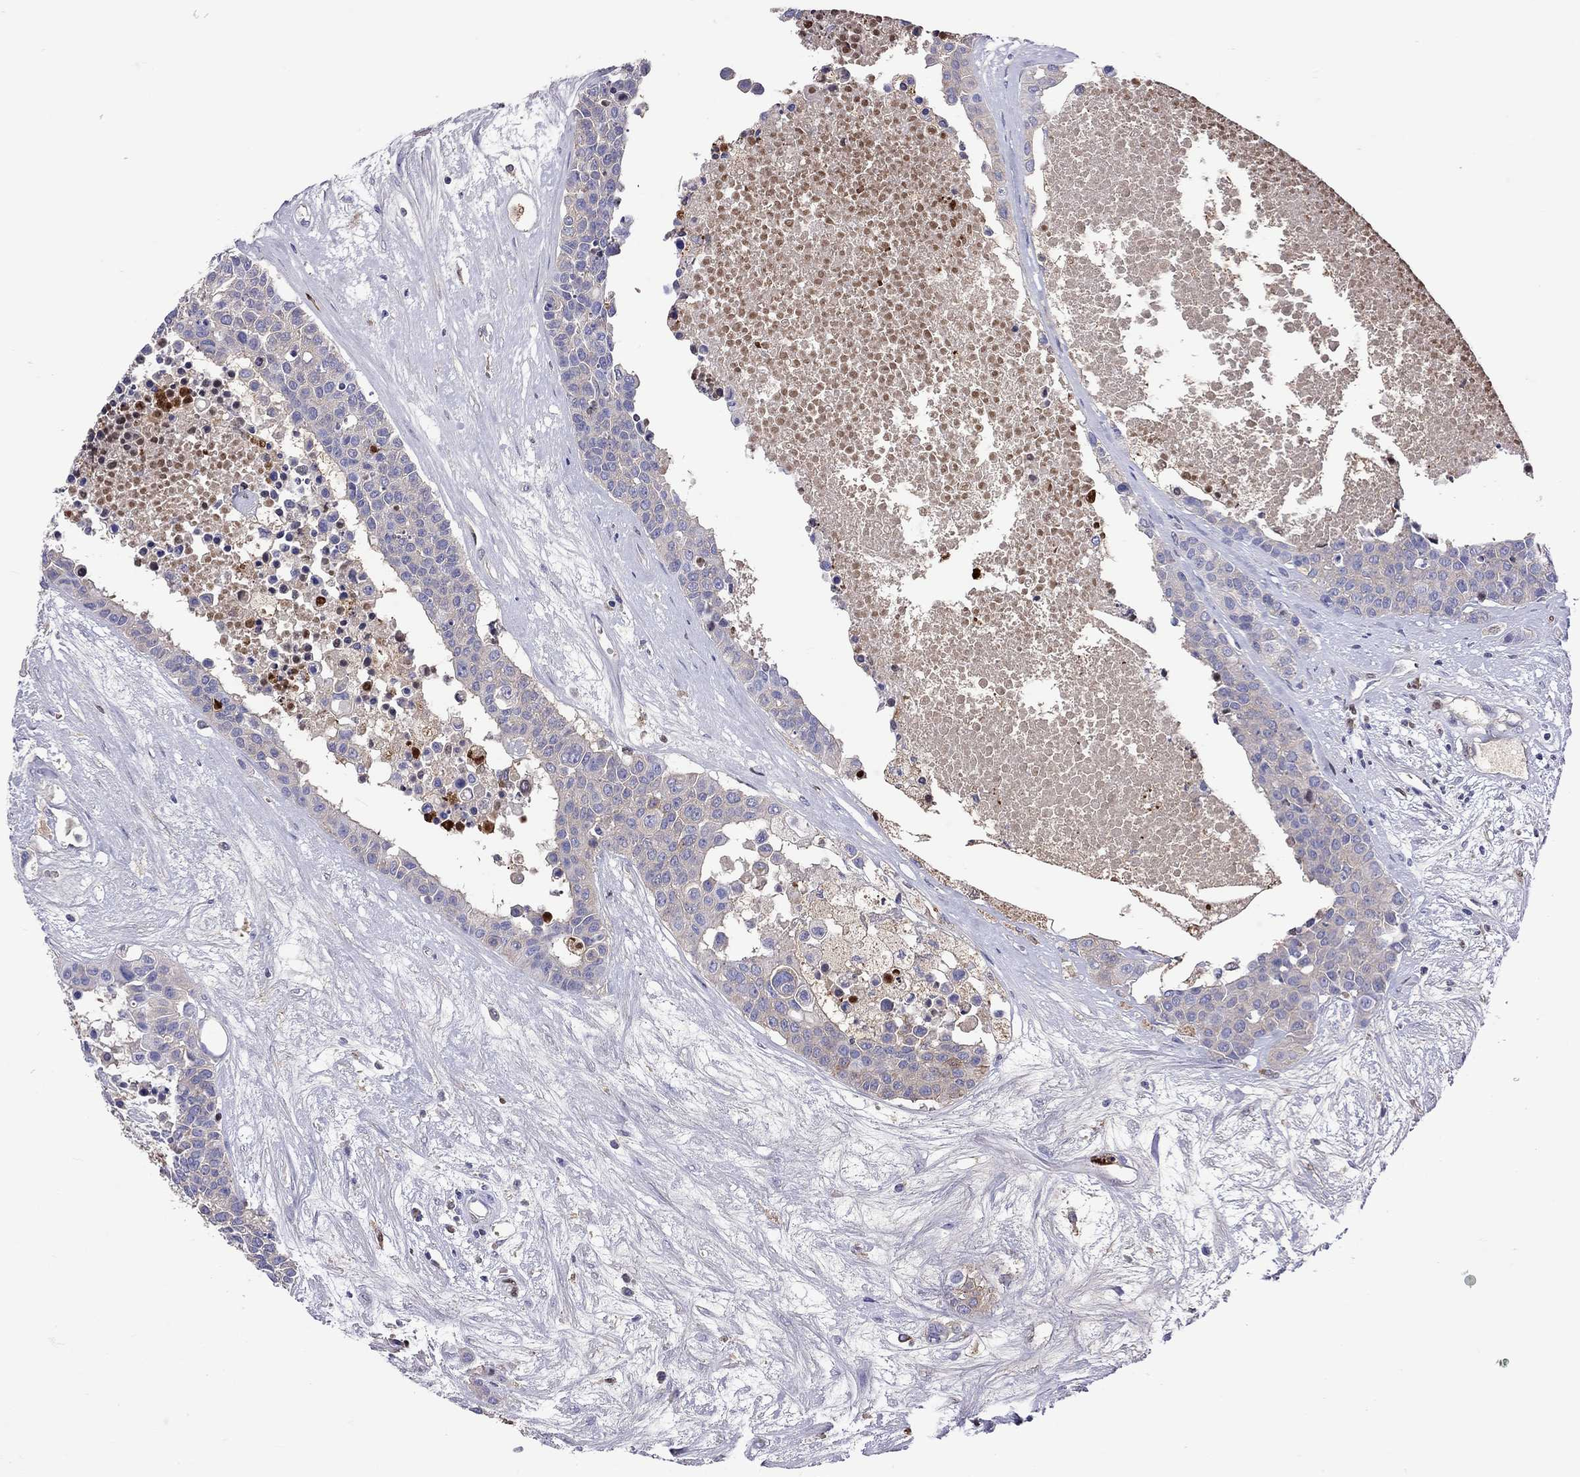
{"staining": {"intensity": "weak", "quantity": "<25%", "location": "cytoplasmic/membranous"}, "tissue": "carcinoid", "cell_type": "Tumor cells", "image_type": "cancer", "snomed": [{"axis": "morphology", "description": "Carcinoid, malignant, NOS"}, {"axis": "topography", "description": "Colon"}], "caption": "An image of carcinoid stained for a protein exhibits no brown staining in tumor cells. (Brightfield microscopy of DAB immunohistochemistry at high magnification).", "gene": "SERPINA3", "patient": {"sex": "male", "age": 81}}